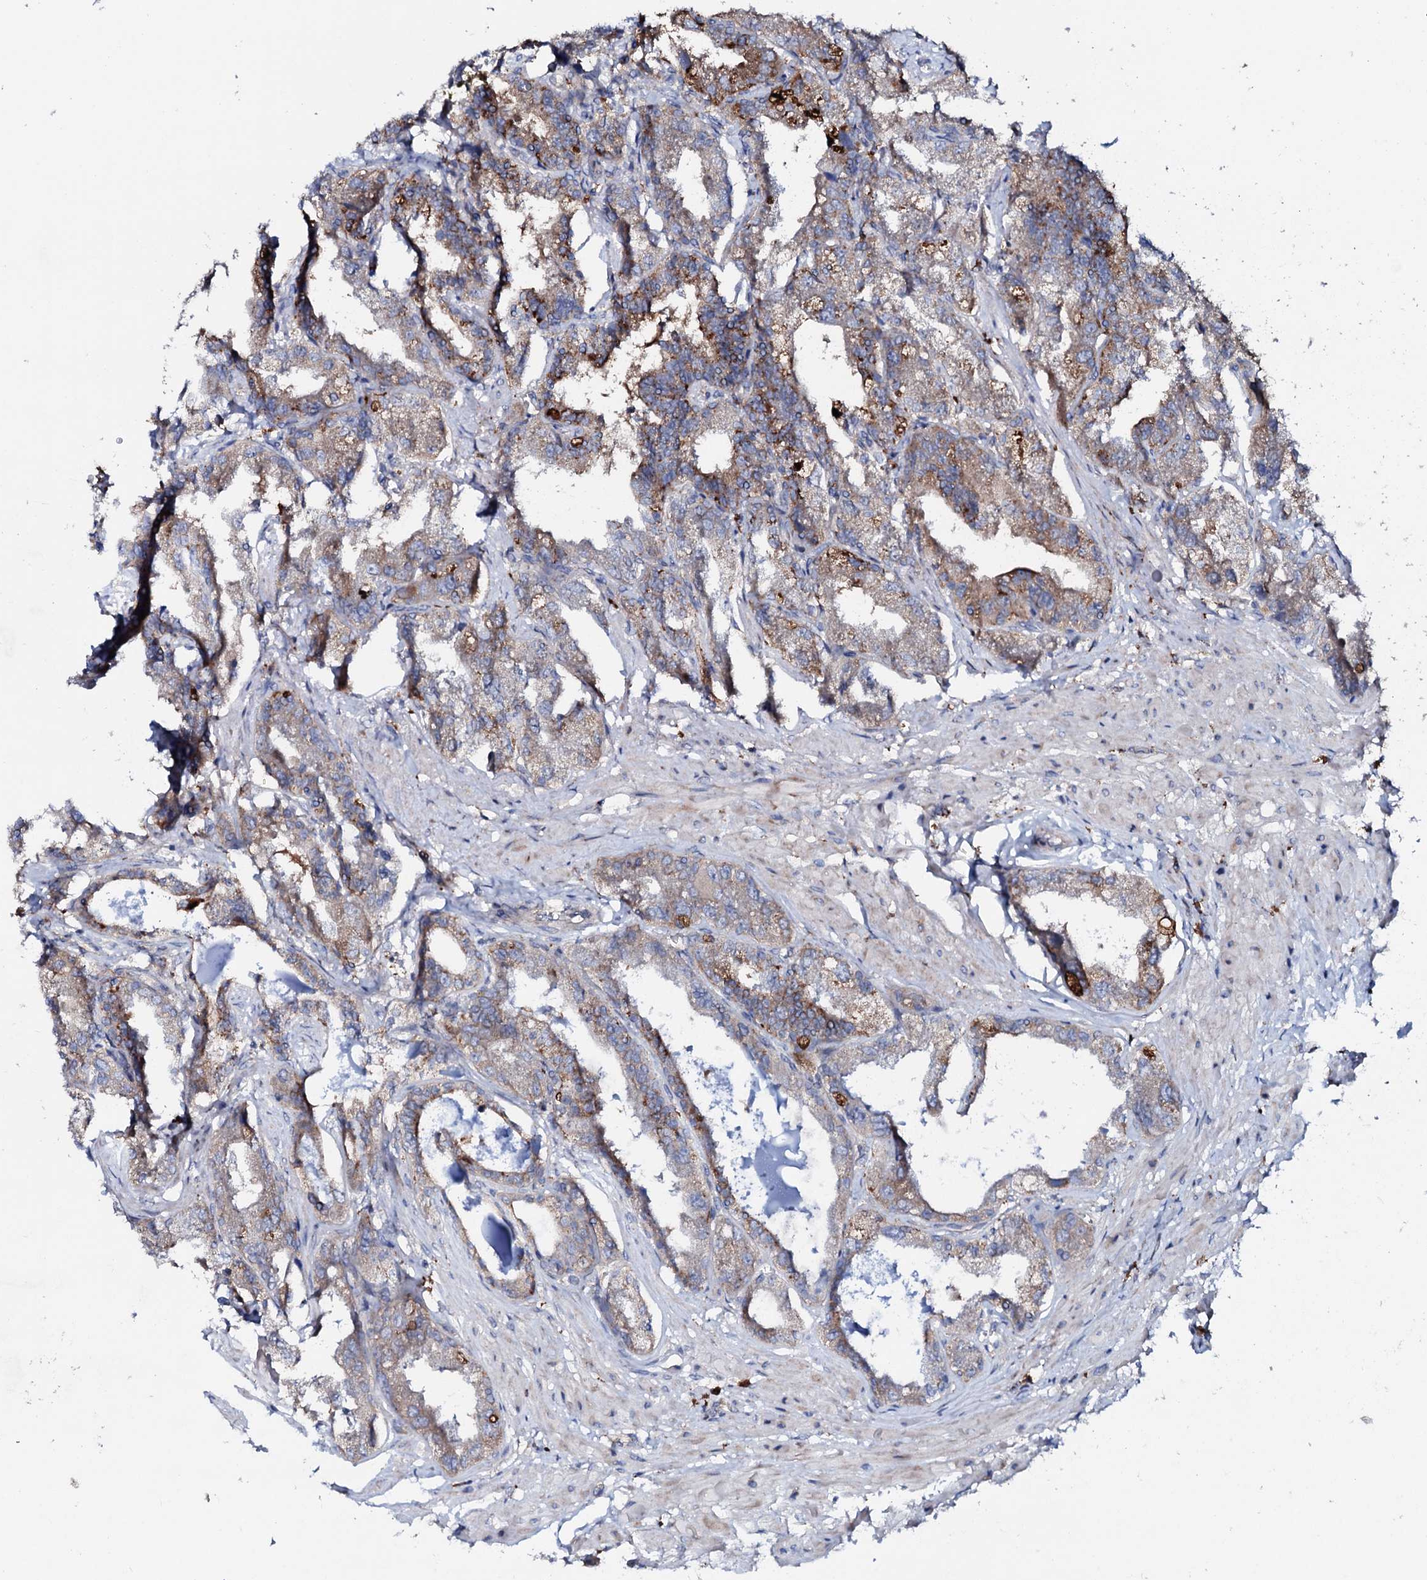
{"staining": {"intensity": "moderate", "quantity": "25%-75%", "location": "cytoplasmic/membranous"}, "tissue": "seminal vesicle", "cell_type": "Glandular cells", "image_type": "normal", "snomed": [{"axis": "morphology", "description": "Normal tissue, NOS"}, {"axis": "topography", "description": "Seminal veicle"}], "caption": "This micrograph displays immunohistochemistry (IHC) staining of unremarkable seminal vesicle, with medium moderate cytoplasmic/membranous positivity in about 25%-75% of glandular cells.", "gene": "P2RX4", "patient": {"sex": "male", "age": 63}}